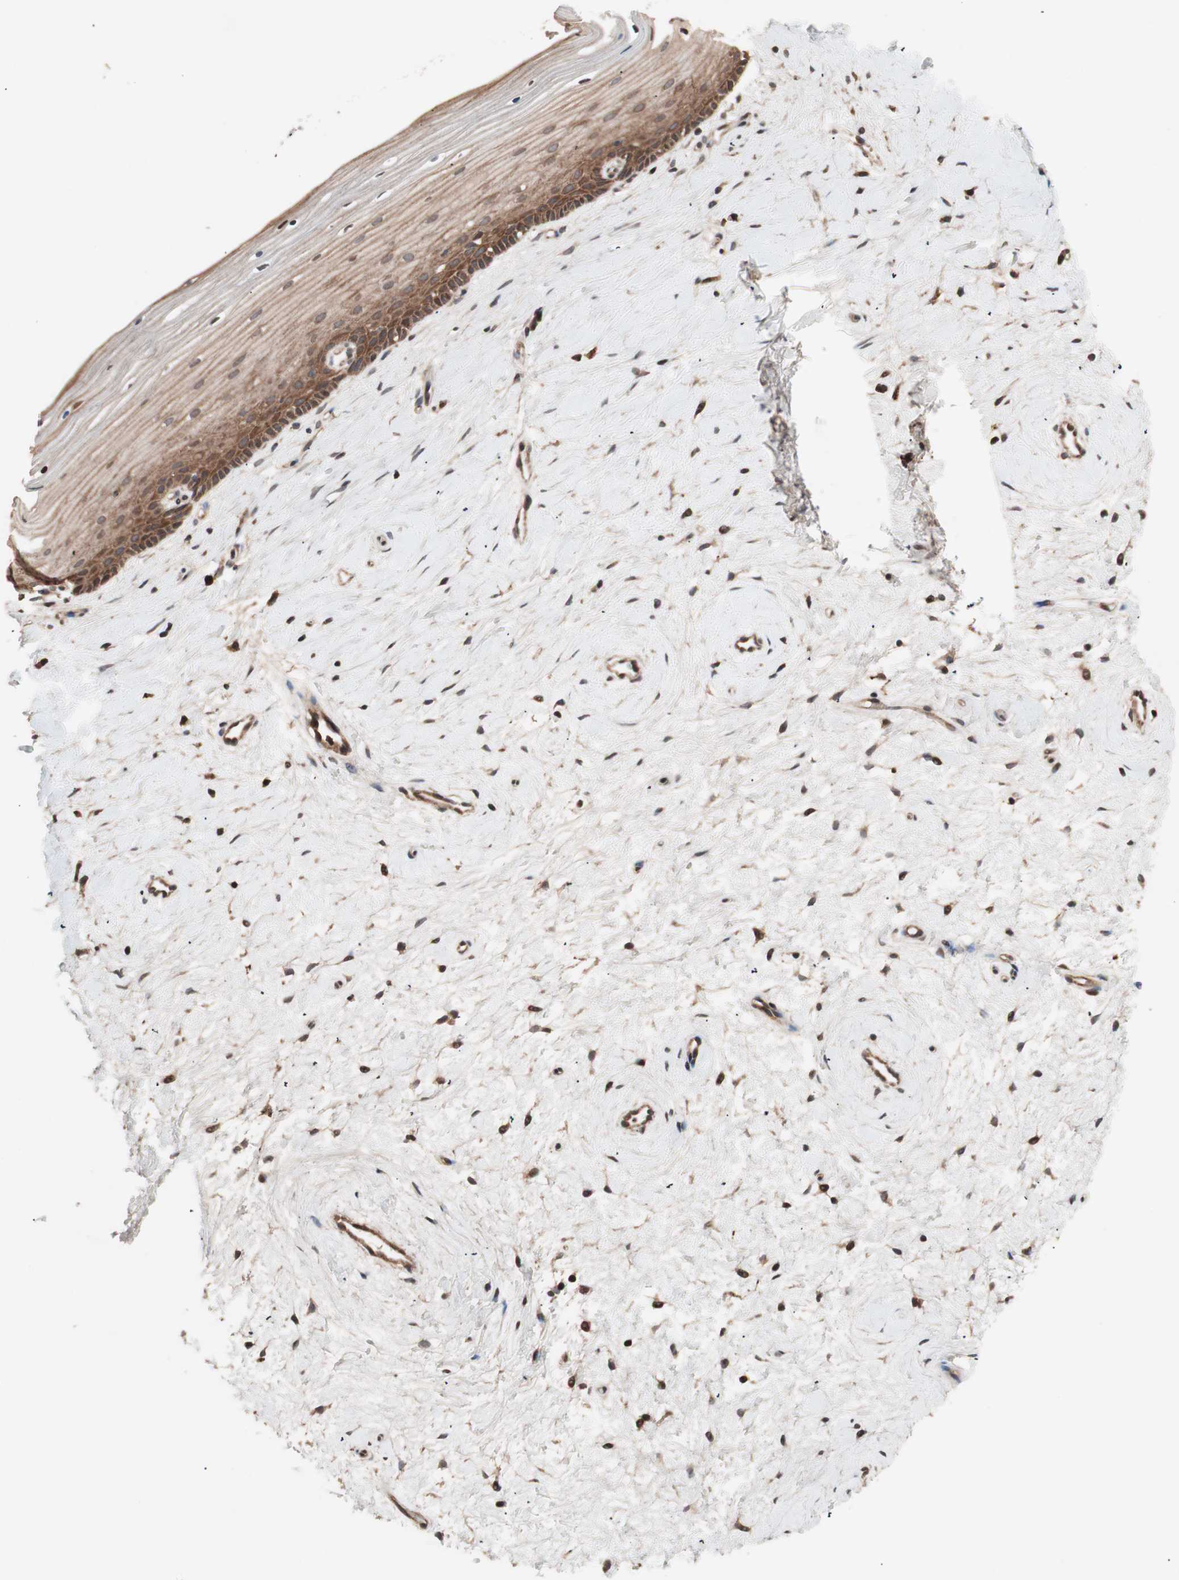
{"staining": {"intensity": "moderate", "quantity": ">75%", "location": "cytoplasmic/membranous"}, "tissue": "cervix", "cell_type": "Glandular cells", "image_type": "normal", "snomed": [{"axis": "morphology", "description": "Normal tissue, NOS"}, {"axis": "topography", "description": "Cervix"}], "caption": "Immunohistochemical staining of unremarkable human cervix demonstrates moderate cytoplasmic/membranous protein expression in approximately >75% of glandular cells.", "gene": "NF2", "patient": {"sex": "female", "age": 39}}